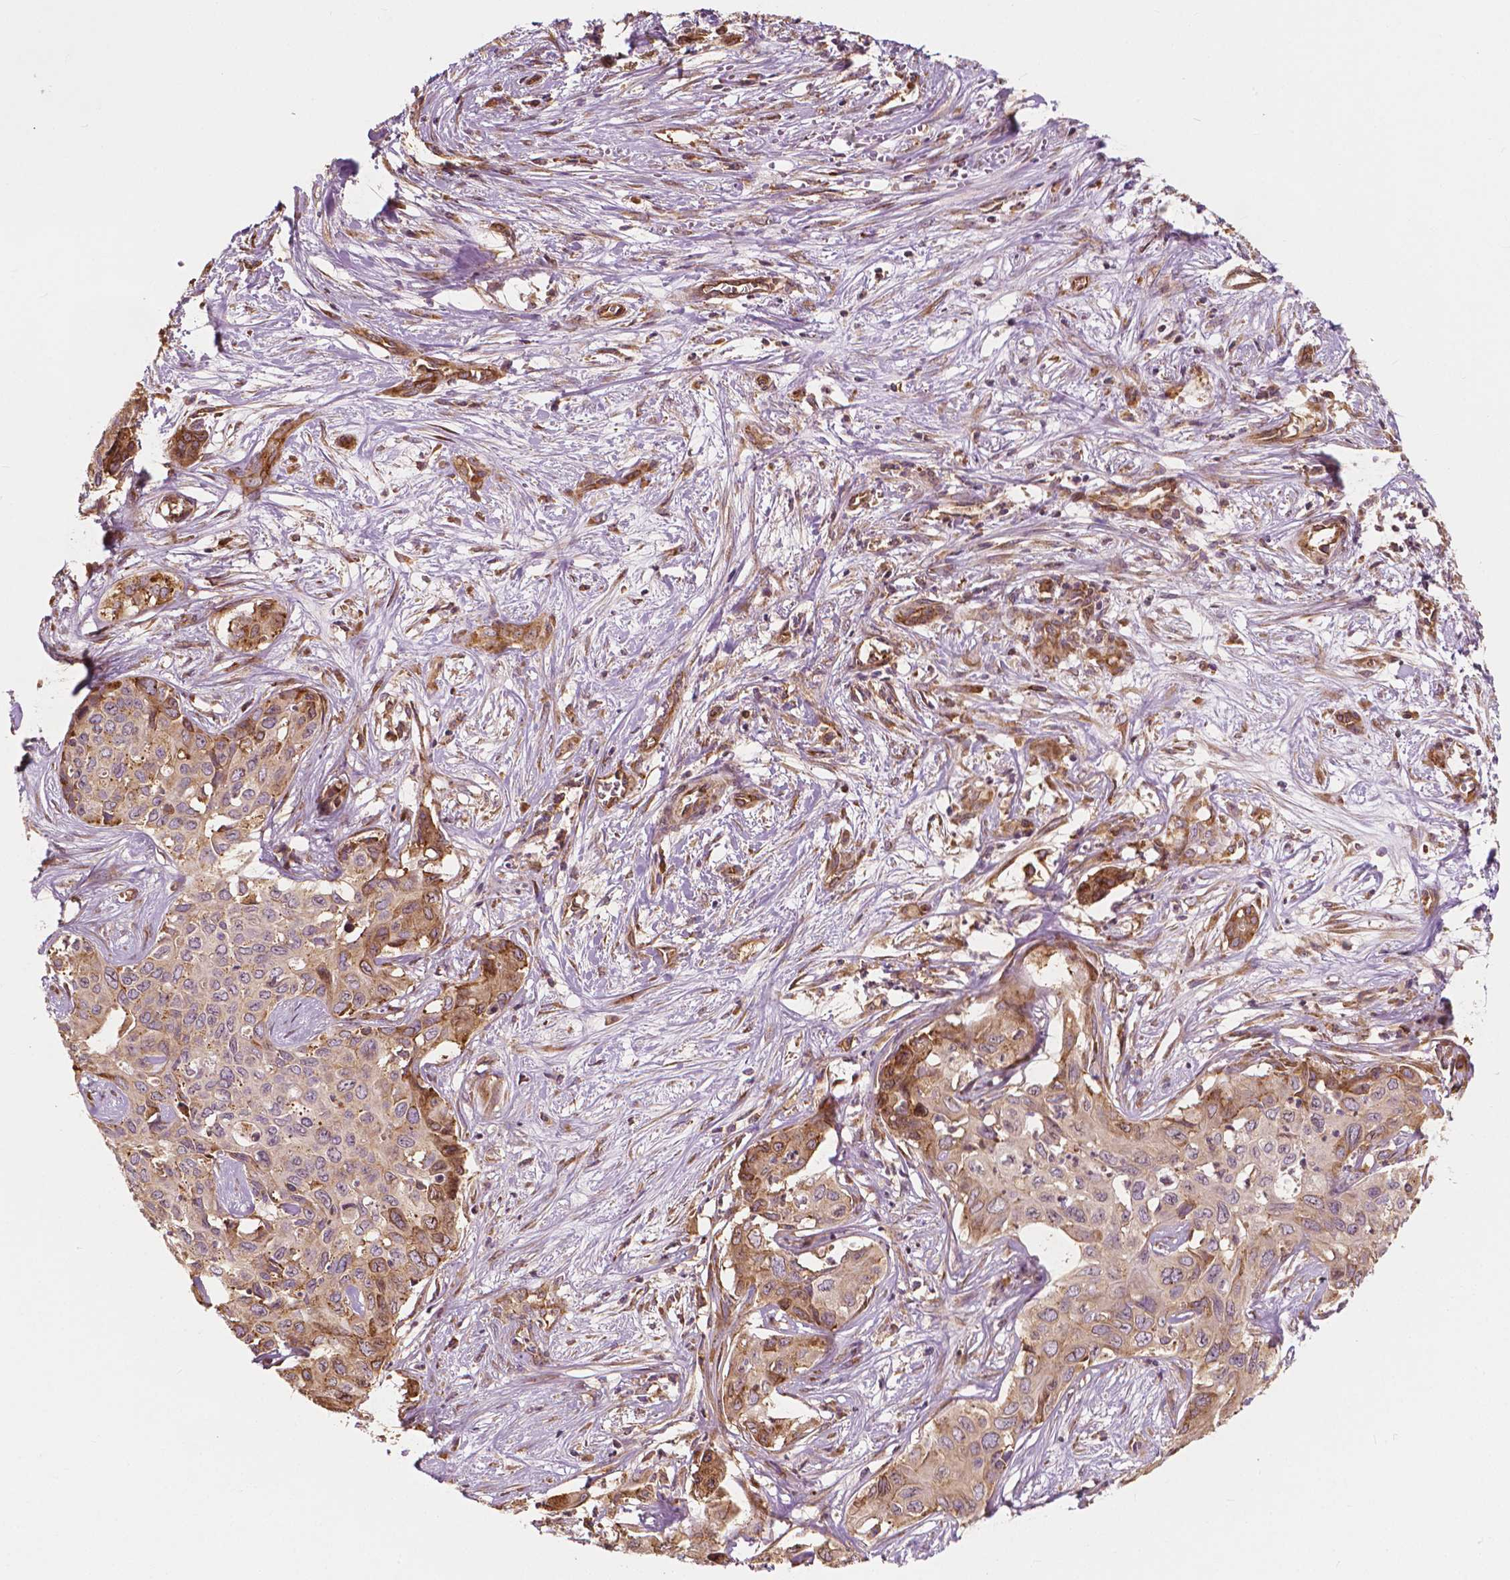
{"staining": {"intensity": "moderate", "quantity": ">75%", "location": "cytoplasmic/membranous"}, "tissue": "liver cancer", "cell_type": "Tumor cells", "image_type": "cancer", "snomed": [{"axis": "morphology", "description": "Cholangiocarcinoma"}, {"axis": "topography", "description": "Liver"}], "caption": "Immunohistochemical staining of human liver cholangiocarcinoma exhibits medium levels of moderate cytoplasmic/membranous protein expression in about >75% of tumor cells.", "gene": "G3BP1", "patient": {"sex": "female", "age": 65}}